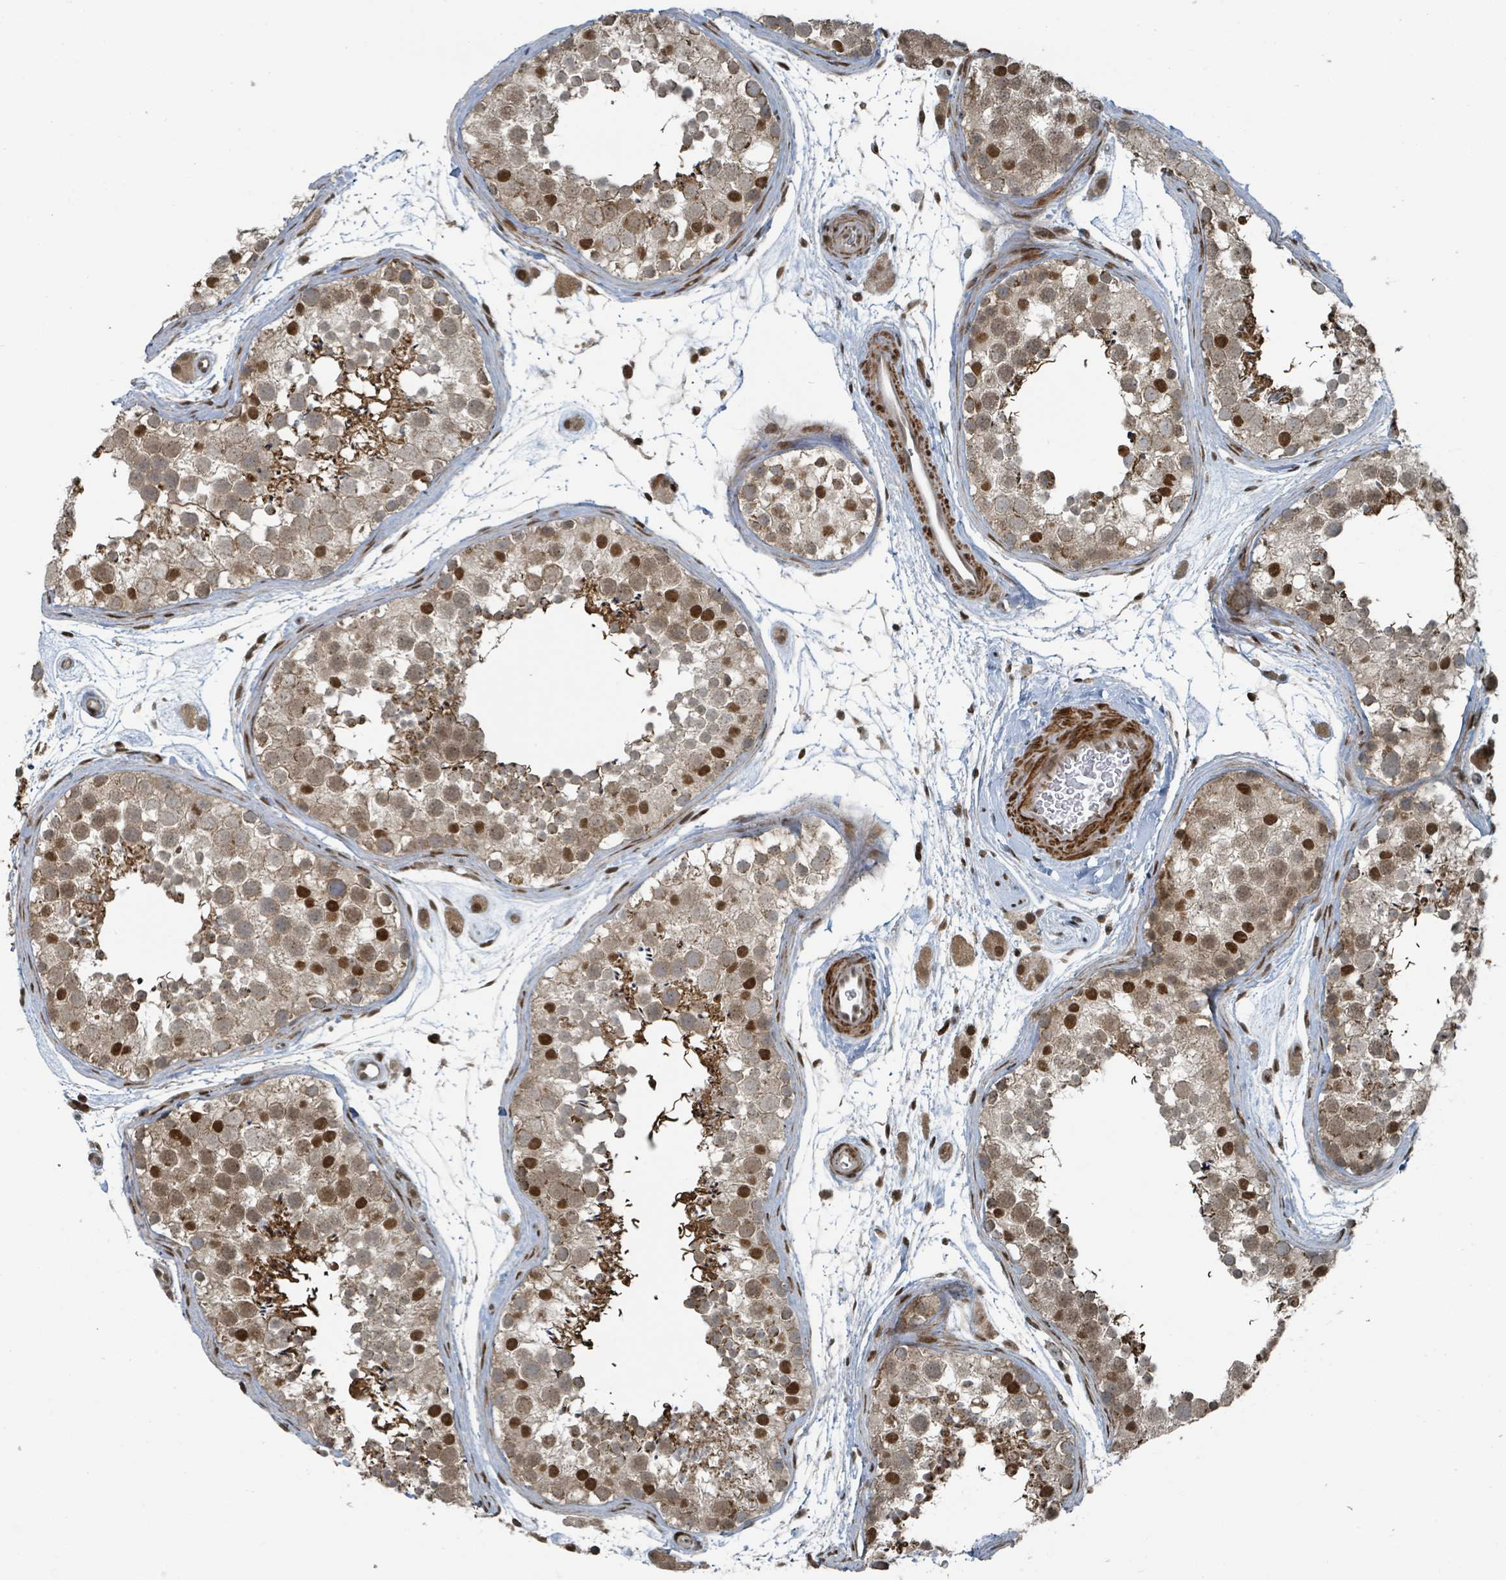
{"staining": {"intensity": "strong", "quantity": "25%-75%", "location": "cytoplasmic/membranous,nuclear"}, "tissue": "testis", "cell_type": "Cells in seminiferous ducts", "image_type": "normal", "snomed": [{"axis": "morphology", "description": "Normal tissue, NOS"}, {"axis": "topography", "description": "Testis"}], "caption": "IHC image of unremarkable testis: testis stained using immunohistochemistry shows high levels of strong protein expression localized specifically in the cytoplasmic/membranous,nuclear of cells in seminiferous ducts, appearing as a cytoplasmic/membranous,nuclear brown color.", "gene": "PHIP", "patient": {"sex": "male", "age": 41}}